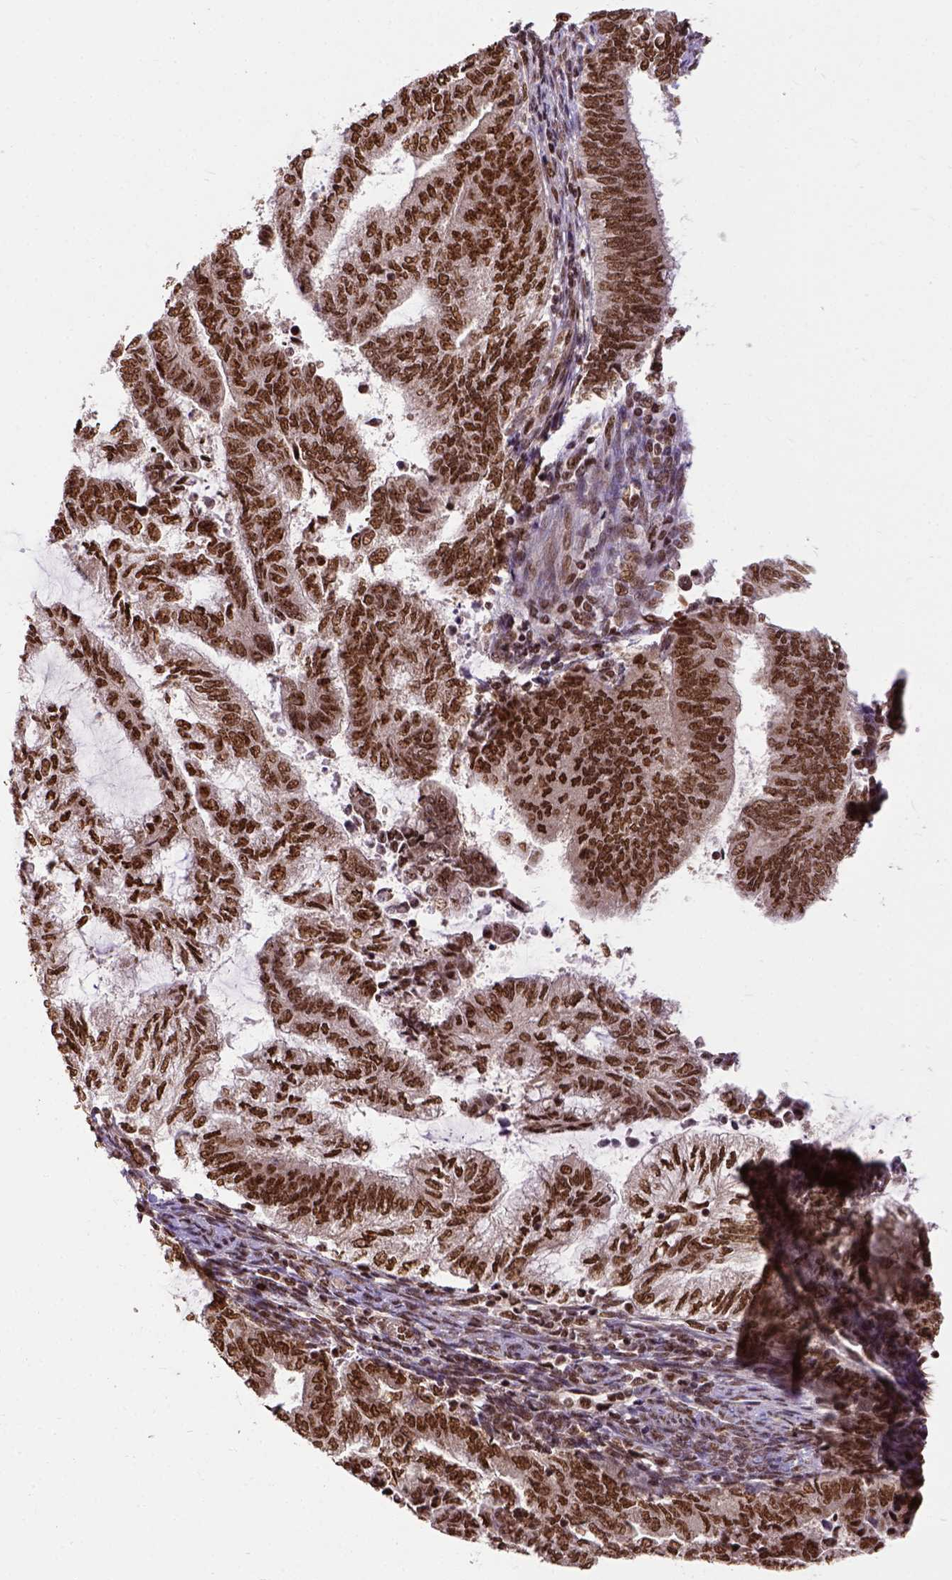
{"staining": {"intensity": "strong", "quantity": ">75%", "location": "nuclear"}, "tissue": "endometrial cancer", "cell_type": "Tumor cells", "image_type": "cancer", "snomed": [{"axis": "morphology", "description": "Adenocarcinoma, NOS"}, {"axis": "topography", "description": "Endometrium"}], "caption": "Brown immunohistochemical staining in human endometrial cancer (adenocarcinoma) exhibits strong nuclear staining in approximately >75% of tumor cells.", "gene": "NACC1", "patient": {"sex": "female", "age": 65}}